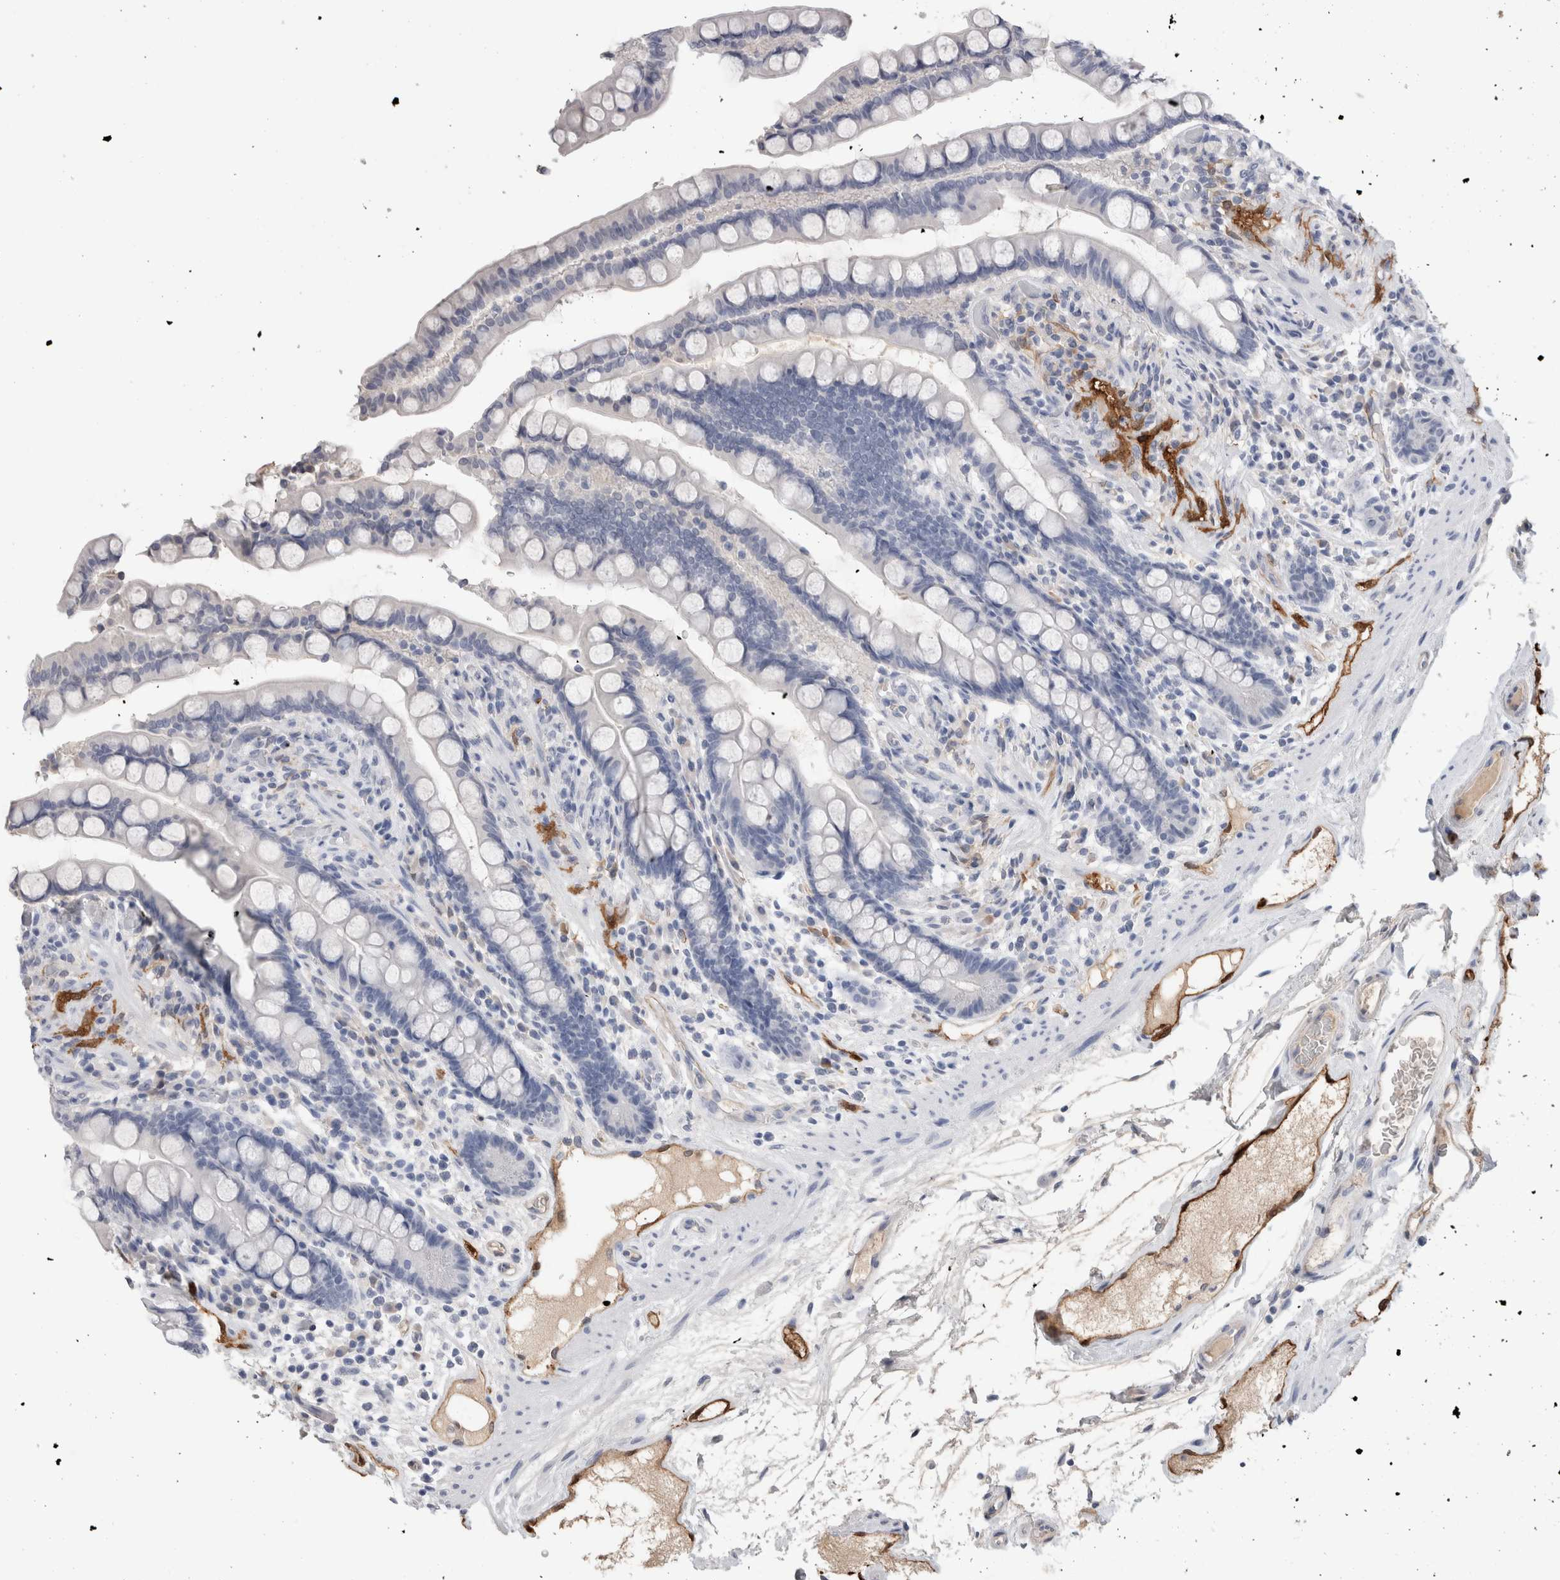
{"staining": {"intensity": "moderate", "quantity": "25%-75%", "location": "cytoplasmic/membranous,nuclear"}, "tissue": "colon", "cell_type": "Endothelial cells", "image_type": "normal", "snomed": [{"axis": "morphology", "description": "Normal tissue, NOS"}, {"axis": "topography", "description": "Colon"}], "caption": "Immunohistochemistry (IHC) (DAB (3,3'-diaminobenzidine)) staining of unremarkable colon shows moderate cytoplasmic/membranous,nuclear protein expression in approximately 25%-75% of endothelial cells.", "gene": "FABP4", "patient": {"sex": "male", "age": 73}}